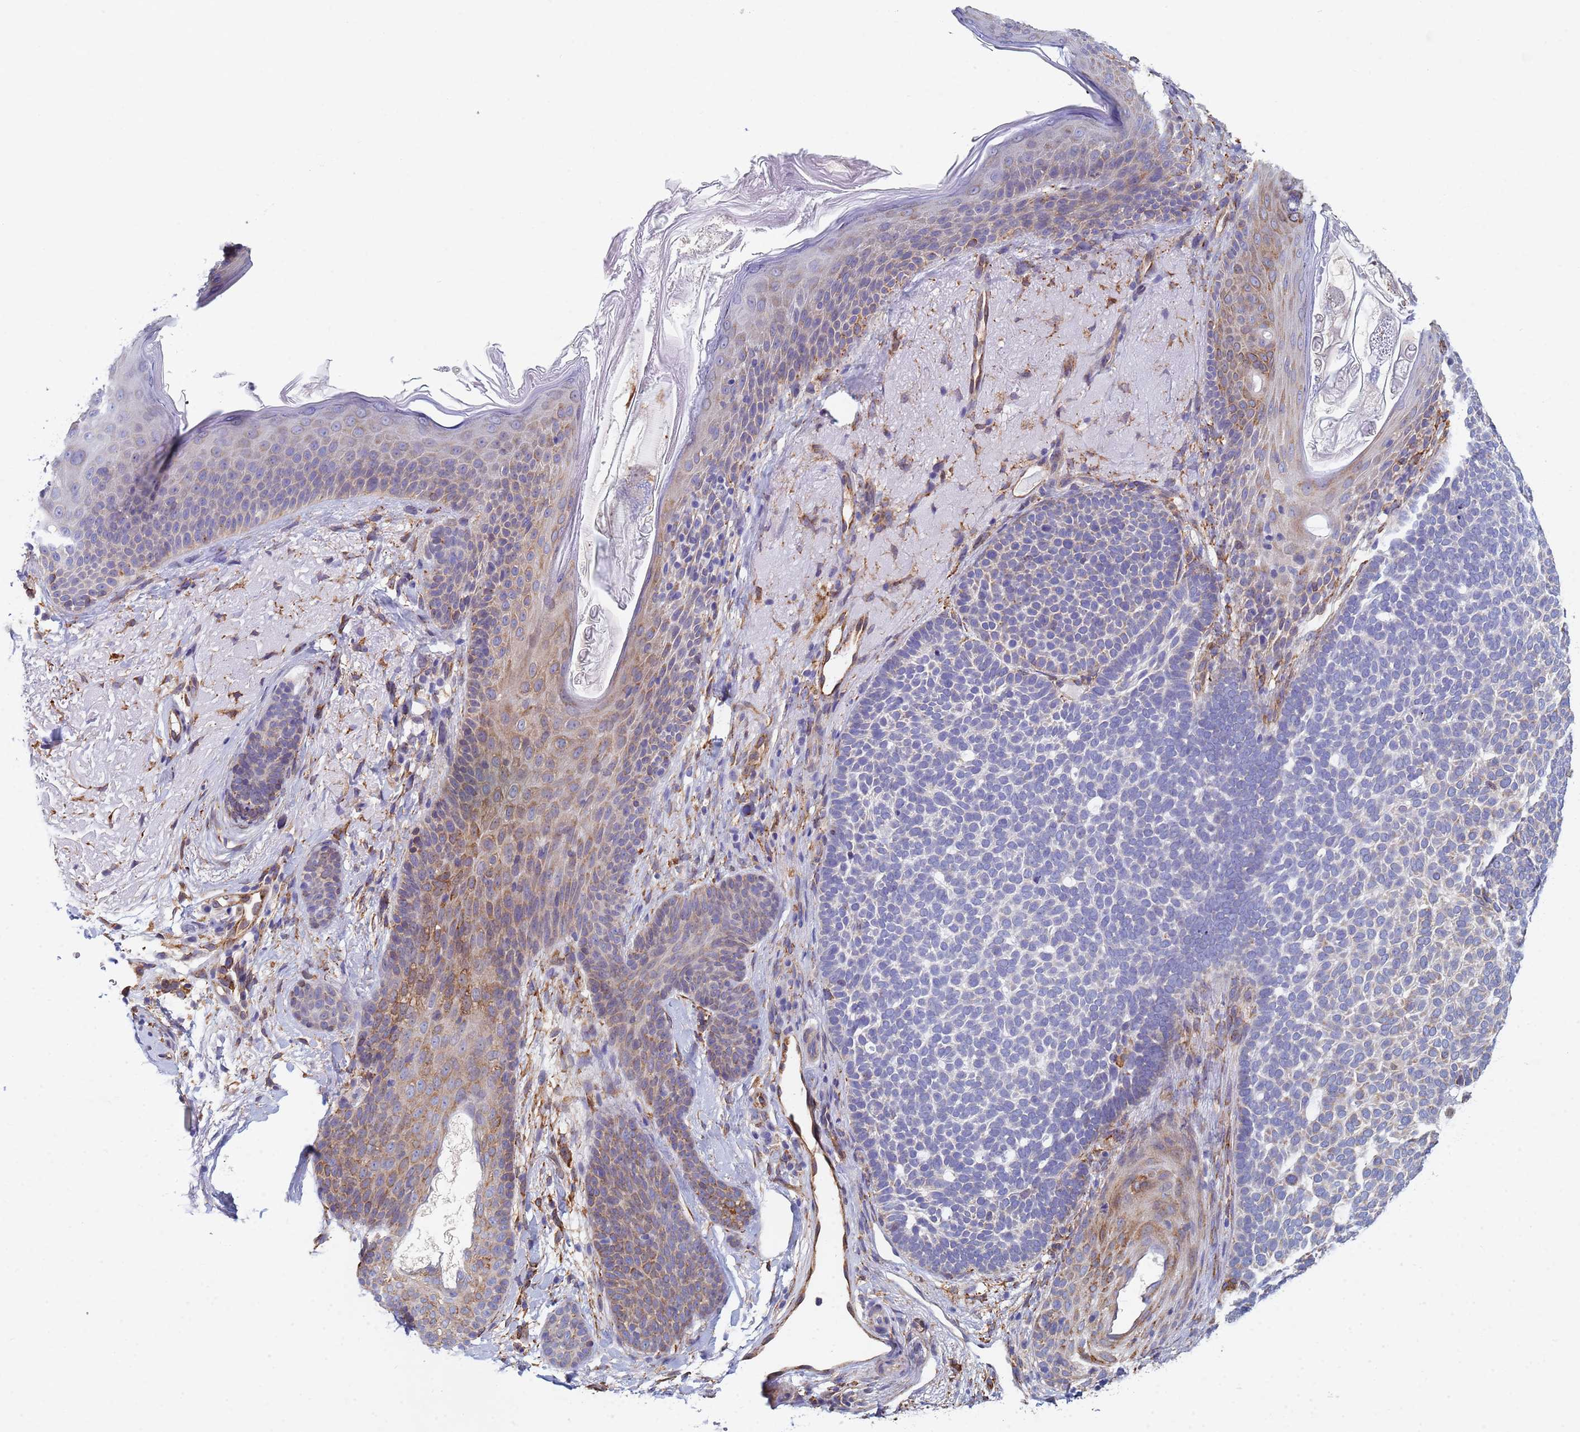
{"staining": {"intensity": "weak", "quantity": "<25%", "location": "cytoplasmic/membranous"}, "tissue": "skin cancer", "cell_type": "Tumor cells", "image_type": "cancer", "snomed": [{"axis": "morphology", "description": "Basal cell carcinoma"}, {"axis": "topography", "description": "Skin"}], "caption": "IHC histopathology image of neoplastic tissue: human basal cell carcinoma (skin) stained with DAB demonstrates no significant protein expression in tumor cells.", "gene": "GDAP2", "patient": {"sex": "female", "age": 77}}